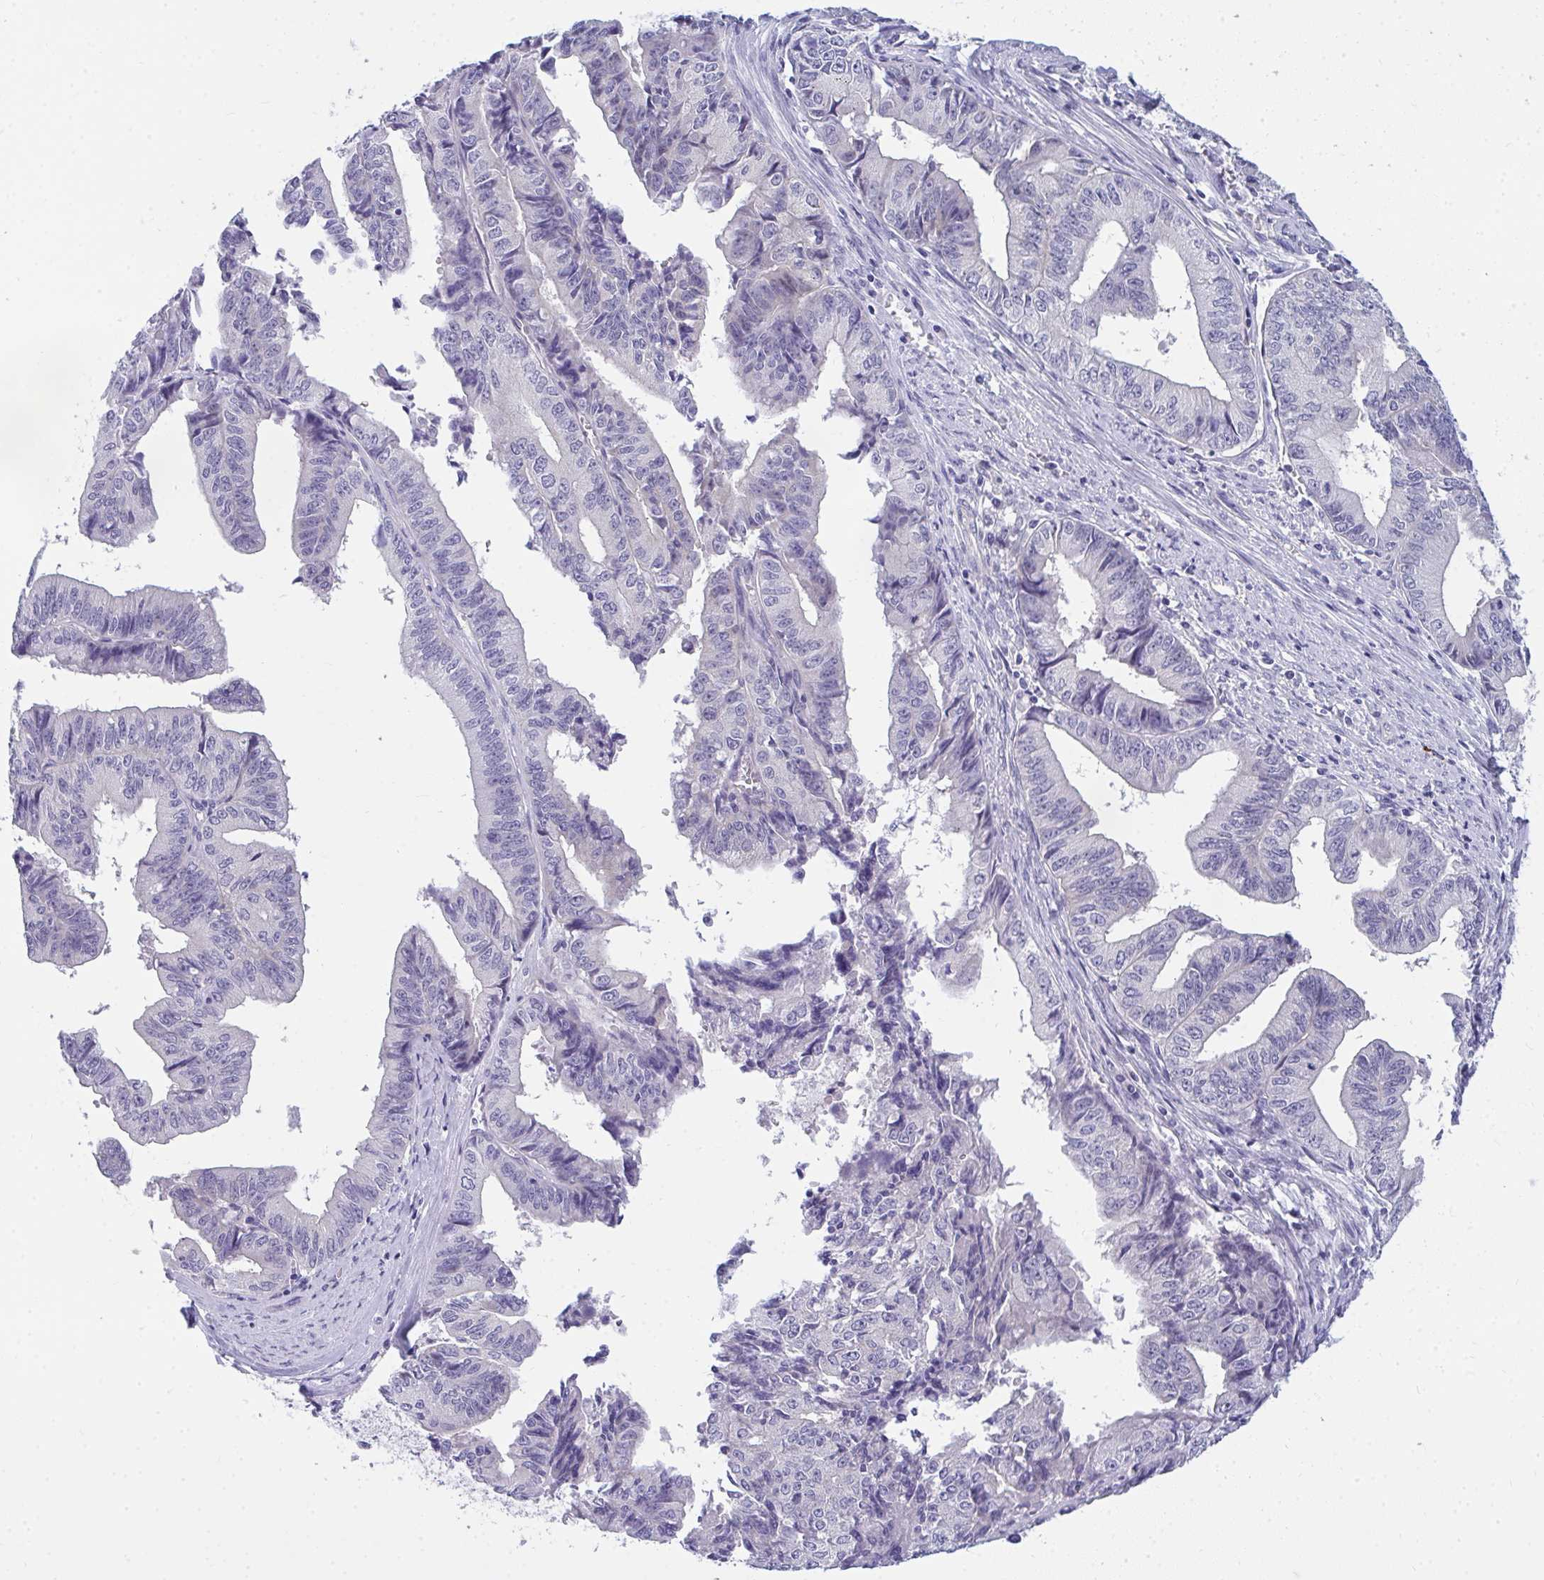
{"staining": {"intensity": "negative", "quantity": "none", "location": "none"}, "tissue": "endometrial cancer", "cell_type": "Tumor cells", "image_type": "cancer", "snomed": [{"axis": "morphology", "description": "Adenocarcinoma, NOS"}, {"axis": "topography", "description": "Endometrium"}], "caption": "Protein analysis of endometrial cancer shows no significant expression in tumor cells.", "gene": "TSBP1", "patient": {"sex": "female", "age": 65}}